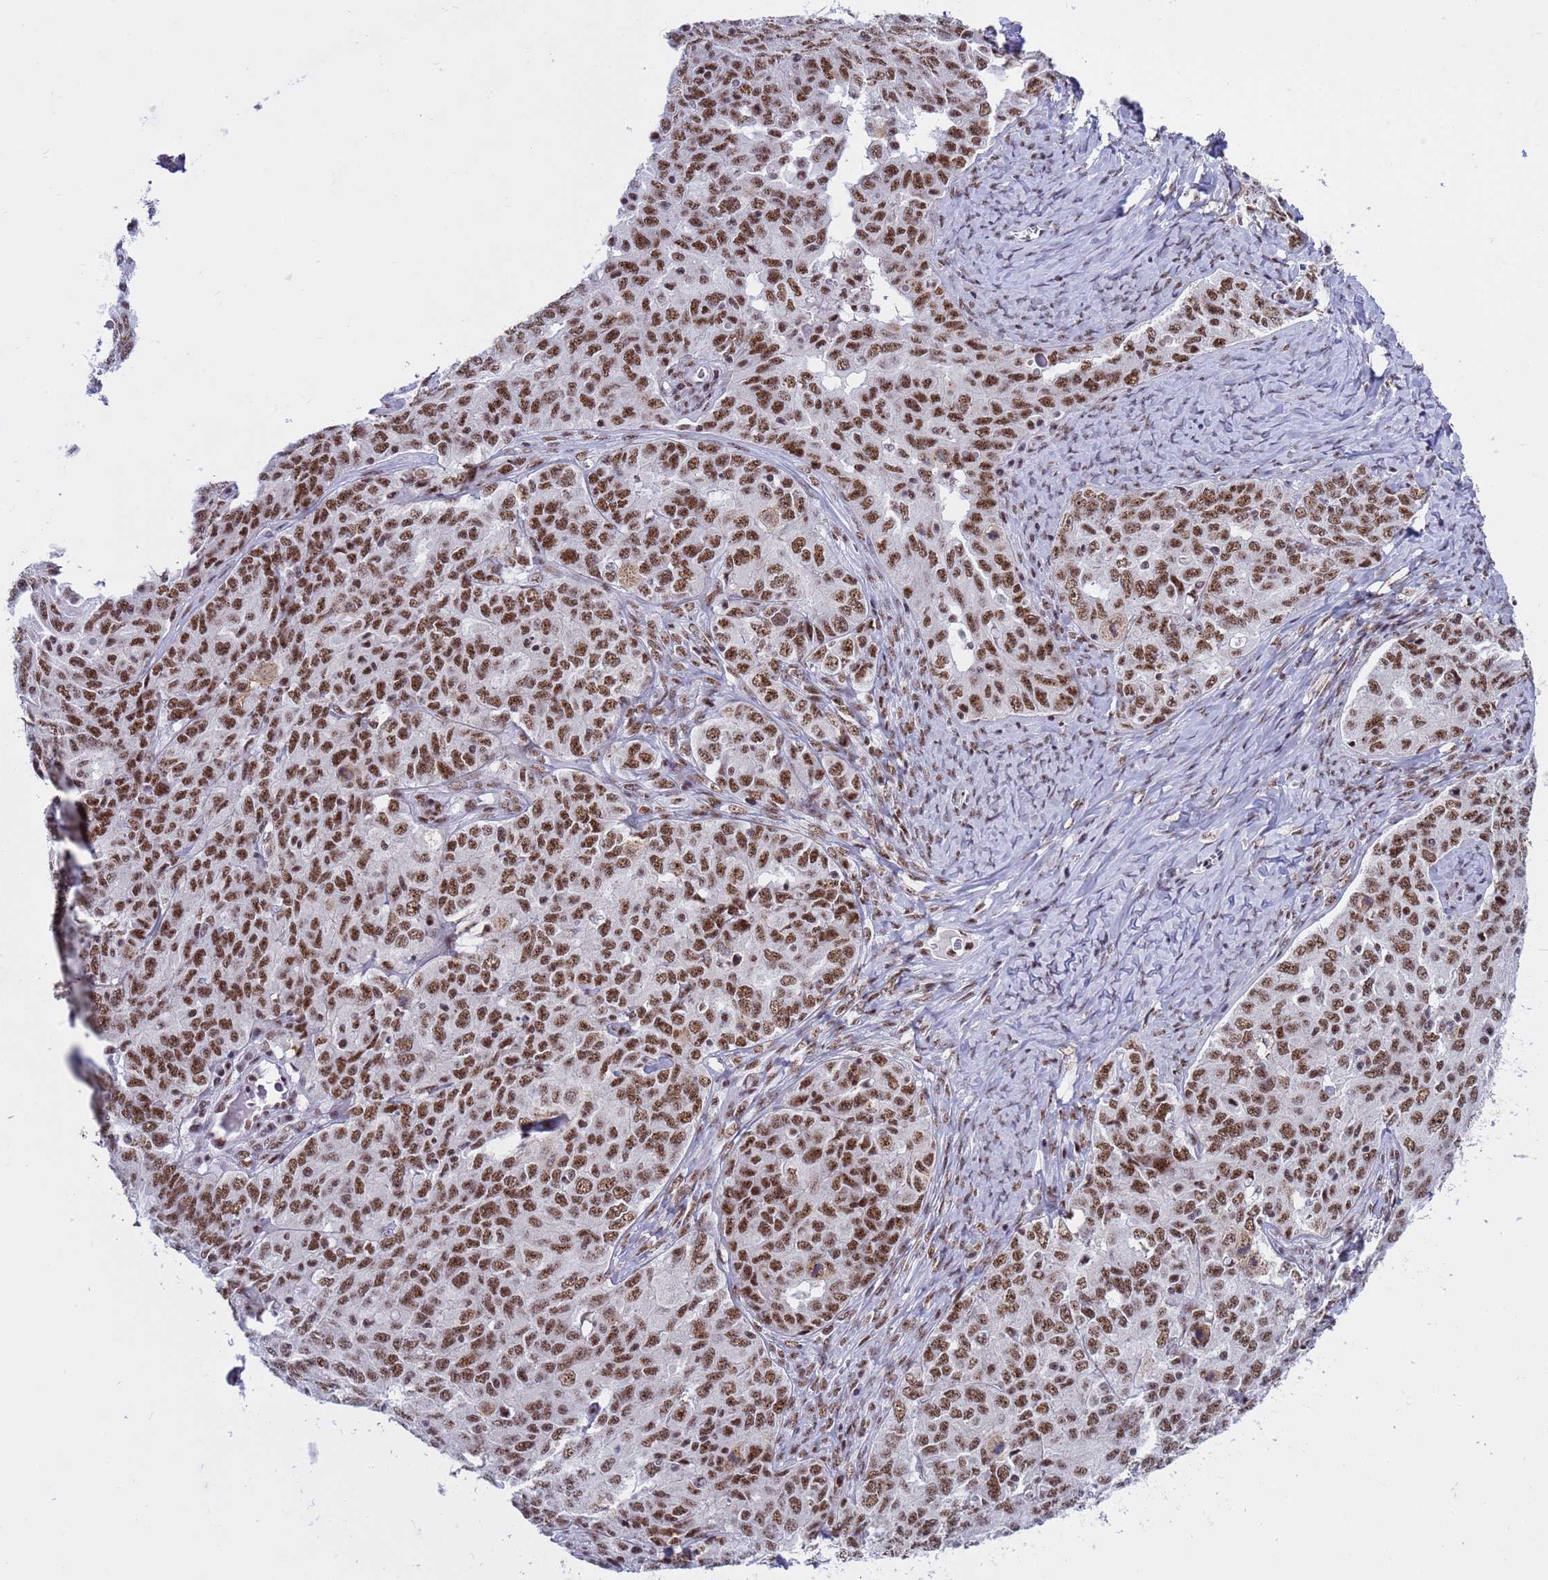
{"staining": {"intensity": "strong", "quantity": ">75%", "location": "nuclear"}, "tissue": "ovarian cancer", "cell_type": "Tumor cells", "image_type": "cancer", "snomed": [{"axis": "morphology", "description": "Carcinoma, endometroid"}, {"axis": "topography", "description": "Ovary"}], "caption": "This photomicrograph shows endometroid carcinoma (ovarian) stained with immunohistochemistry (IHC) to label a protein in brown. The nuclear of tumor cells show strong positivity for the protein. Nuclei are counter-stained blue.", "gene": "THOC2", "patient": {"sex": "female", "age": 62}}